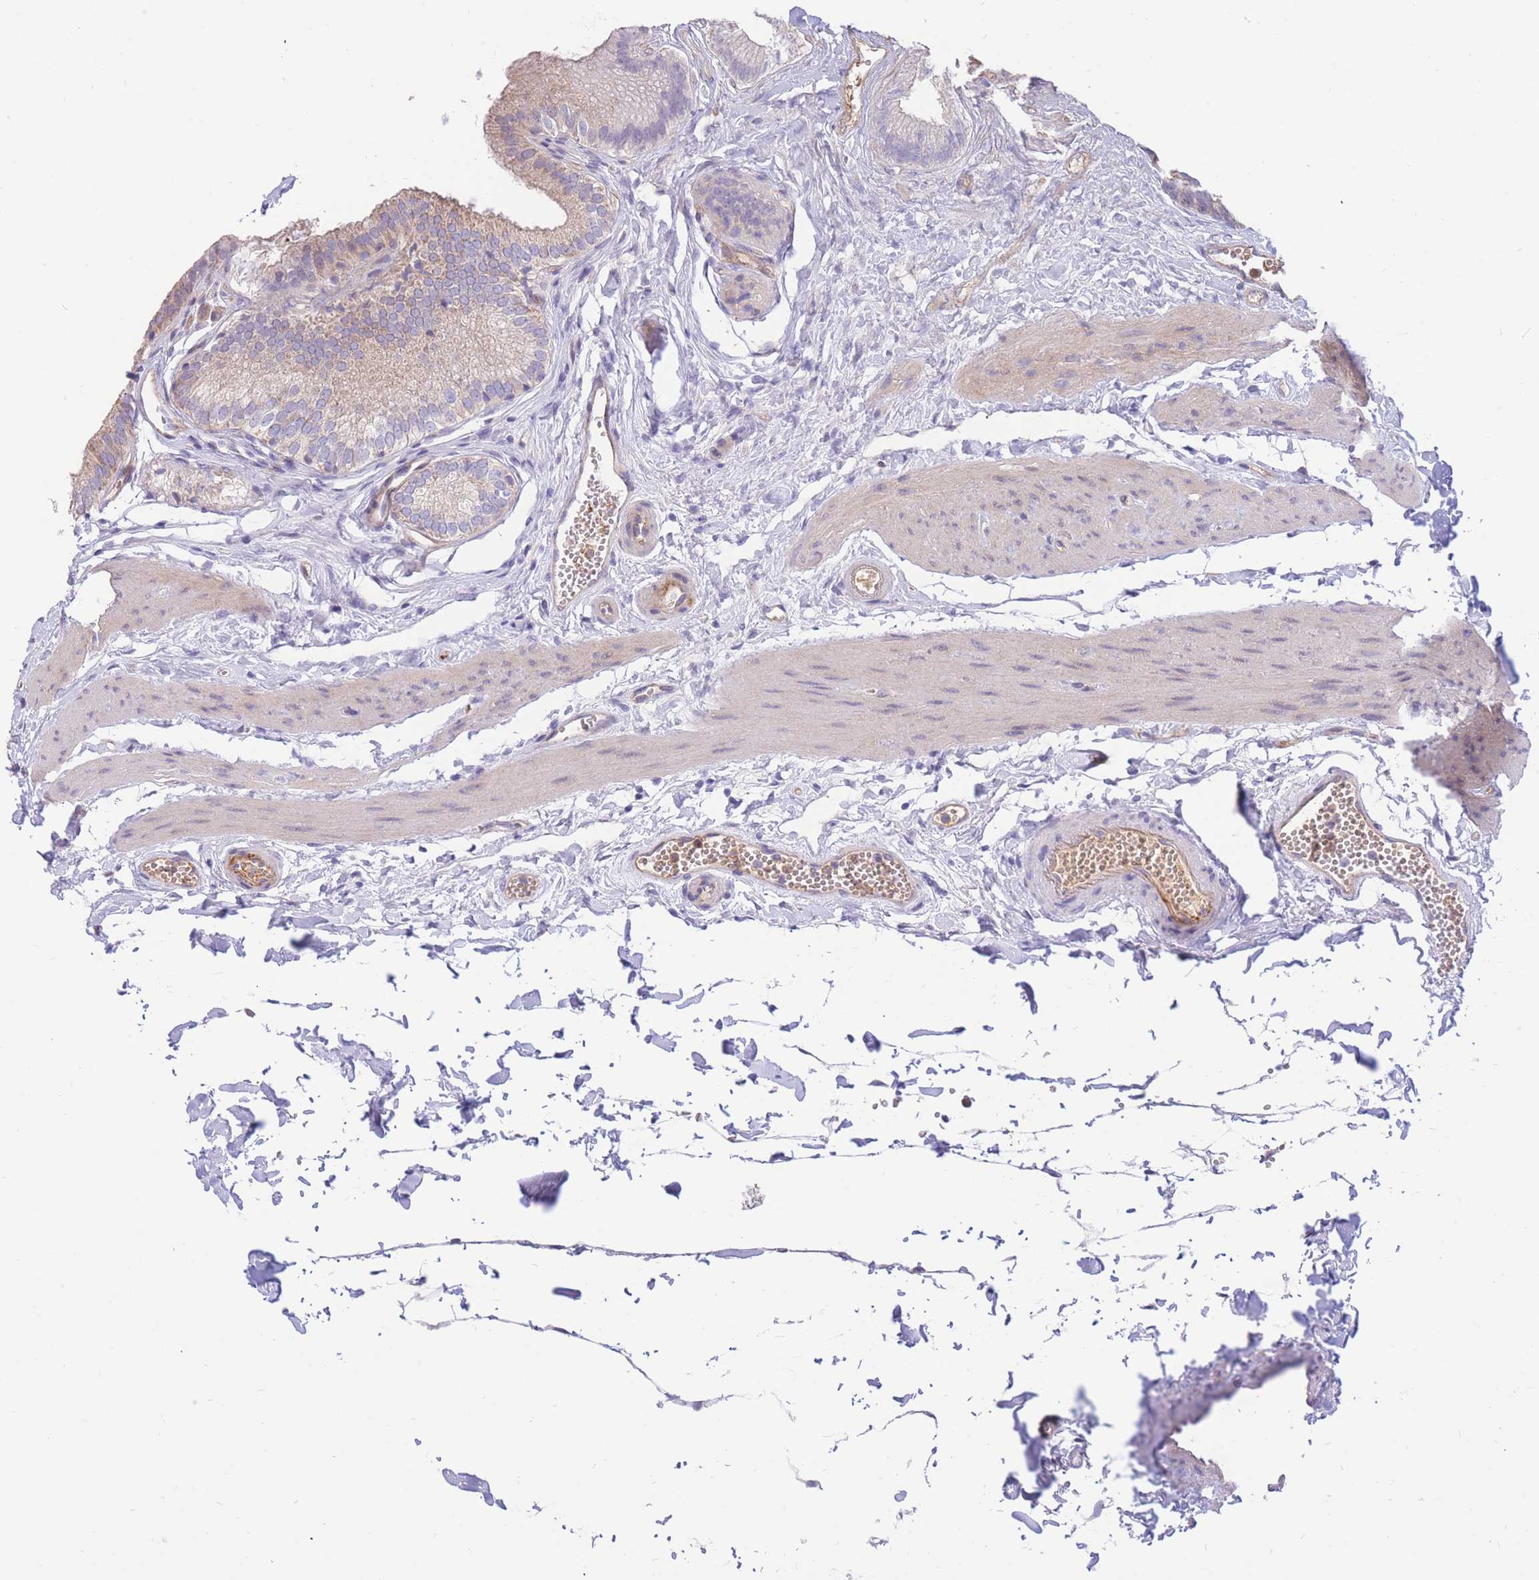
{"staining": {"intensity": "weak", "quantity": "<25%", "location": "cytoplasmic/membranous"}, "tissue": "gallbladder", "cell_type": "Glandular cells", "image_type": "normal", "snomed": [{"axis": "morphology", "description": "Normal tissue, NOS"}, {"axis": "topography", "description": "Gallbladder"}], "caption": "Human gallbladder stained for a protein using immunohistochemistry (IHC) demonstrates no expression in glandular cells.", "gene": "SULT1A1", "patient": {"sex": "female", "age": 54}}